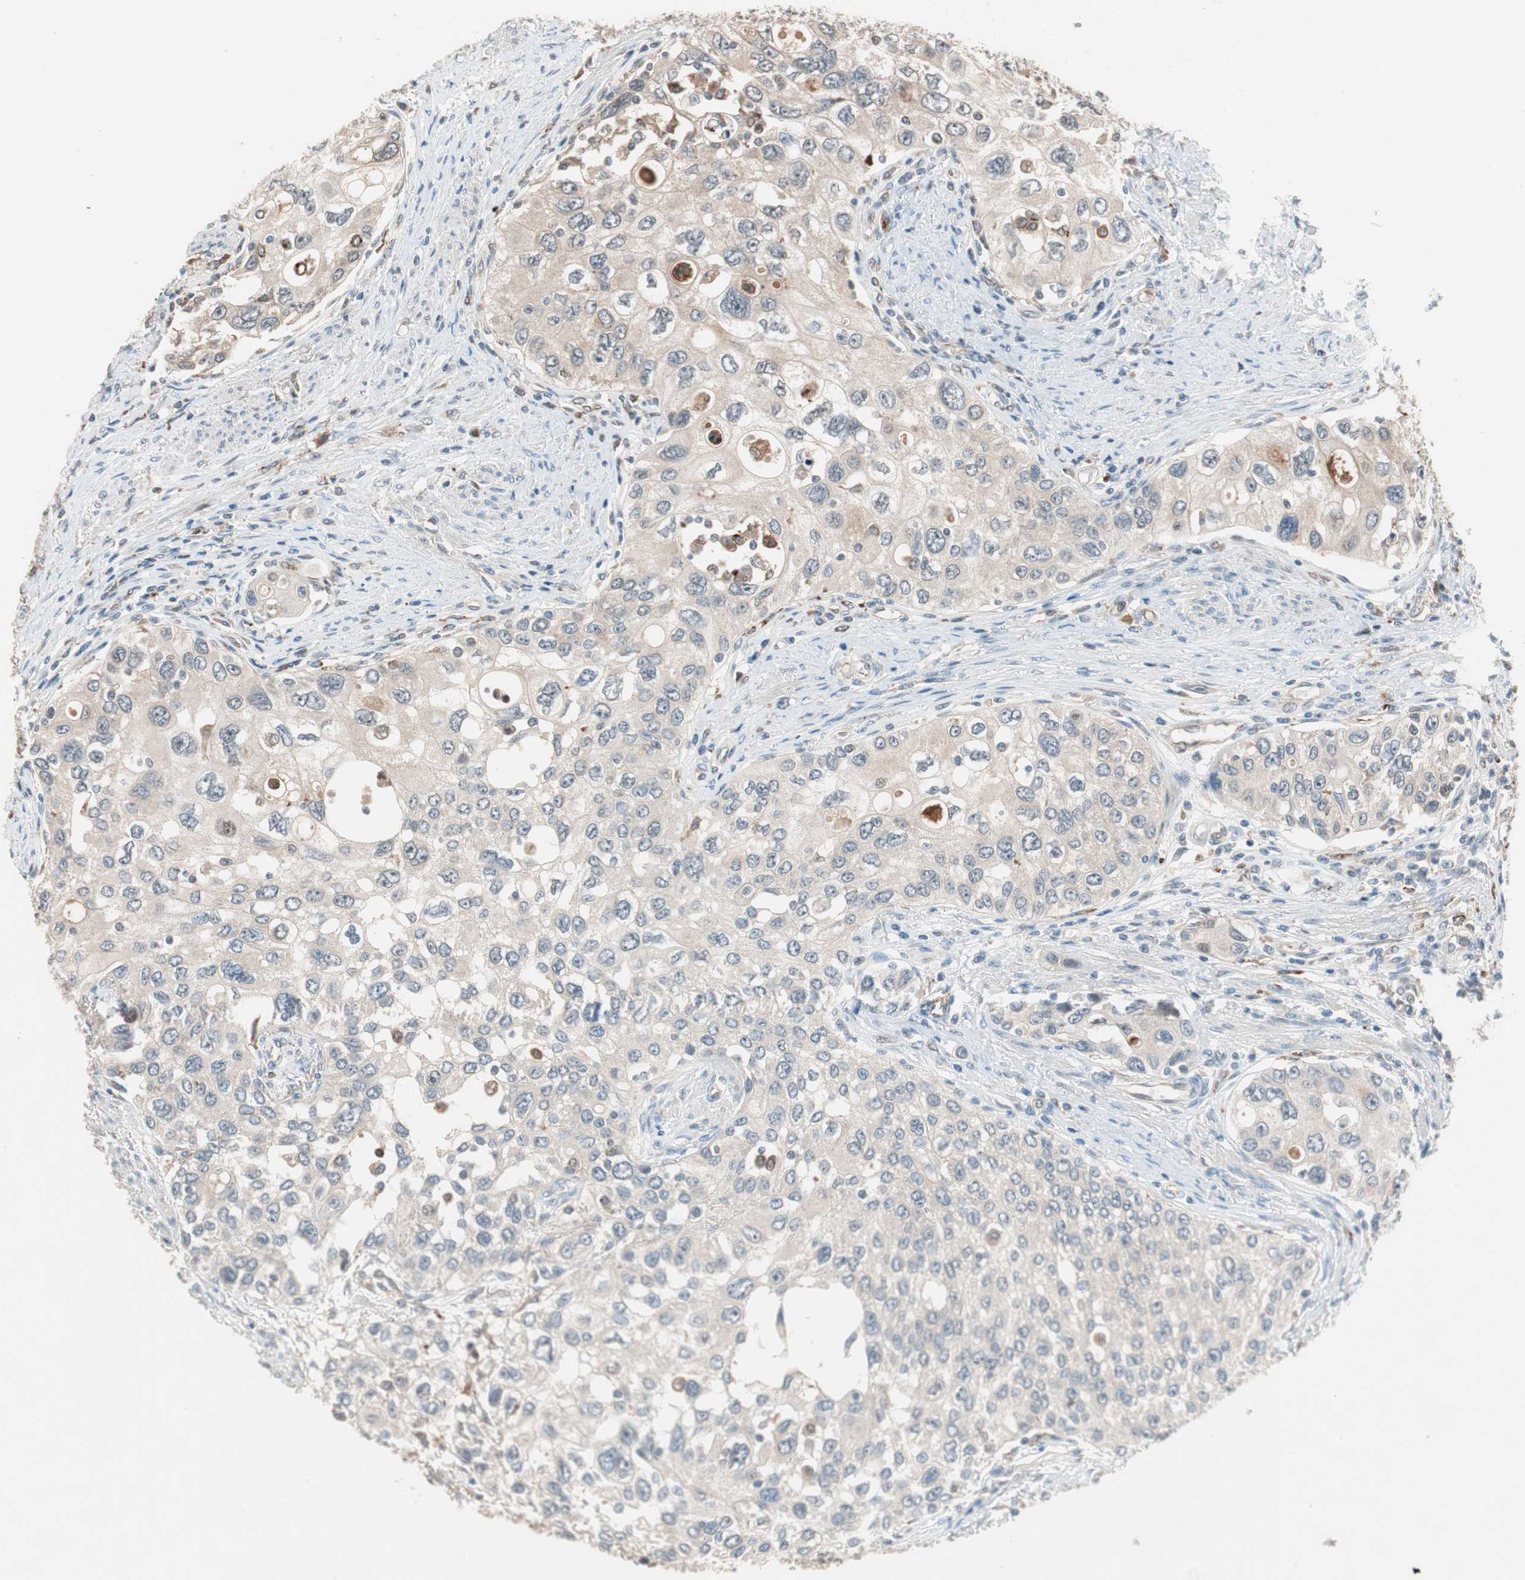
{"staining": {"intensity": "weak", "quantity": ">75%", "location": "cytoplasmic/membranous"}, "tissue": "urothelial cancer", "cell_type": "Tumor cells", "image_type": "cancer", "snomed": [{"axis": "morphology", "description": "Urothelial carcinoma, High grade"}, {"axis": "topography", "description": "Urinary bladder"}], "caption": "Immunohistochemistry photomicrograph of neoplastic tissue: urothelial cancer stained using IHC reveals low levels of weak protein expression localized specifically in the cytoplasmic/membranous of tumor cells, appearing as a cytoplasmic/membranous brown color.", "gene": "PIK3R3", "patient": {"sex": "female", "age": 56}}